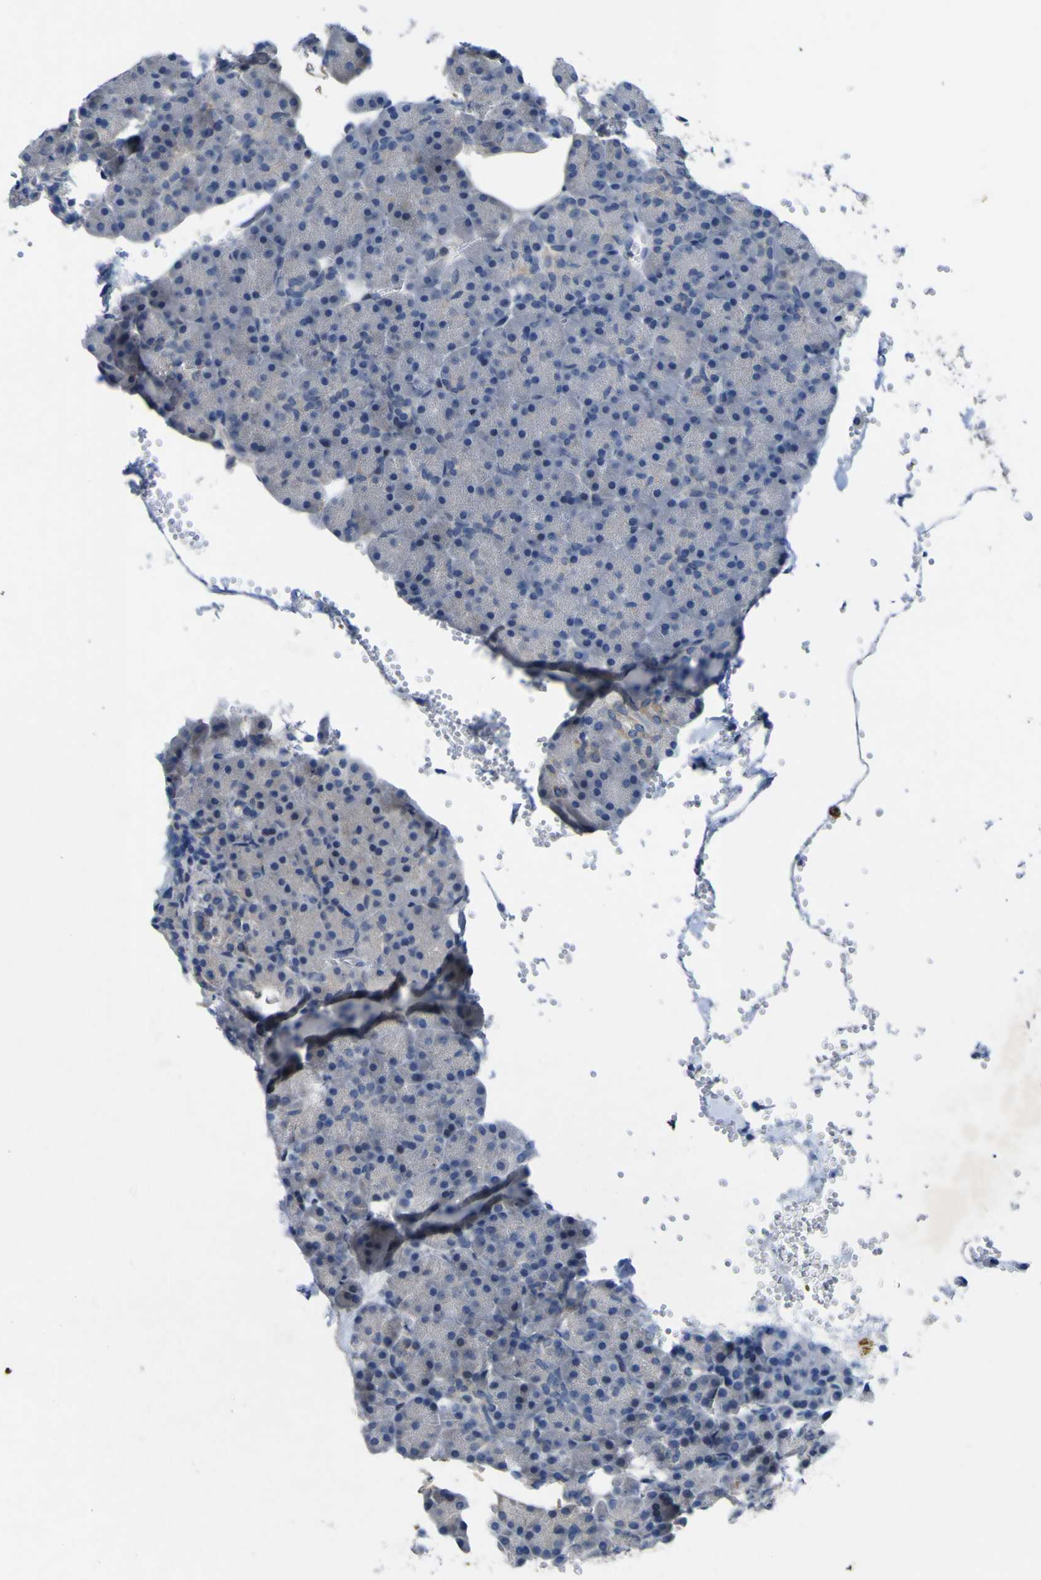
{"staining": {"intensity": "negative", "quantity": "none", "location": "none"}, "tissue": "pancreas", "cell_type": "Exocrine glandular cells", "image_type": "normal", "snomed": [{"axis": "morphology", "description": "Normal tissue, NOS"}, {"axis": "topography", "description": "Pancreas"}], "caption": "There is no significant positivity in exocrine glandular cells of pancreas. The staining is performed using DAB brown chromogen with nuclei counter-stained in using hematoxylin.", "gene": "NAV1", "patient": {"sex": "female", "age": 35}}